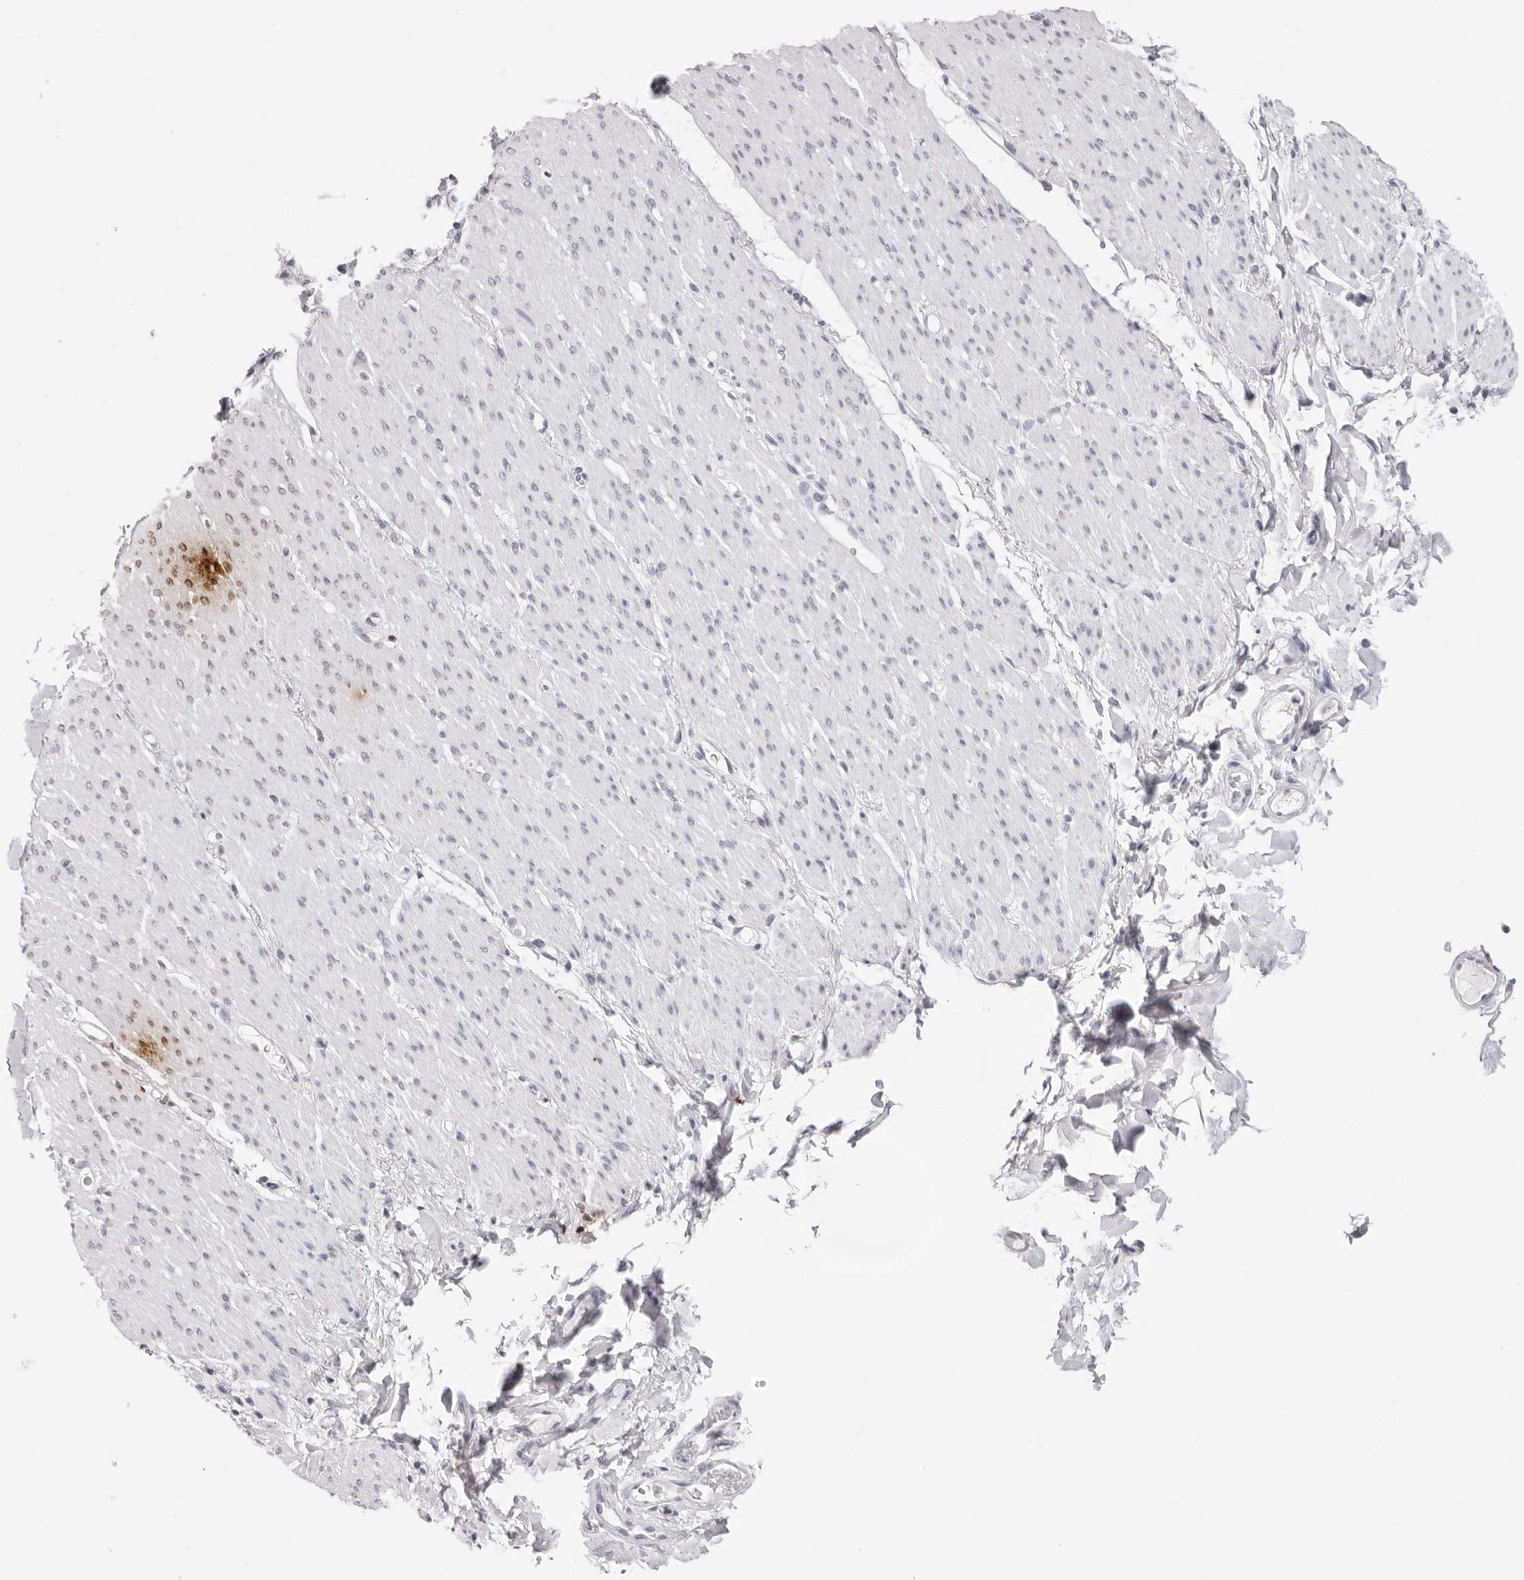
{"staining": {"intensity": "negative", "quantity": "none", "location": "none"}, "tissue": "smooth muscle", "cell_type": "Smooth muscle cells", "image_type": "normal", "snomed": [{"axis": "morphology", "description": "Normal tissue, NOS"}, {"axis": "topography", "description": "Colon"}, {"axis": "topography", "description": "Peripheral nerve tissue"}], "caption": "A photomicrograph of human smooth muscle is negative for staining in smooth muscle cells. (DAB IHC, high magnification).", "gene": "CST5", "patient": {"sex": "female", "age": 61}}